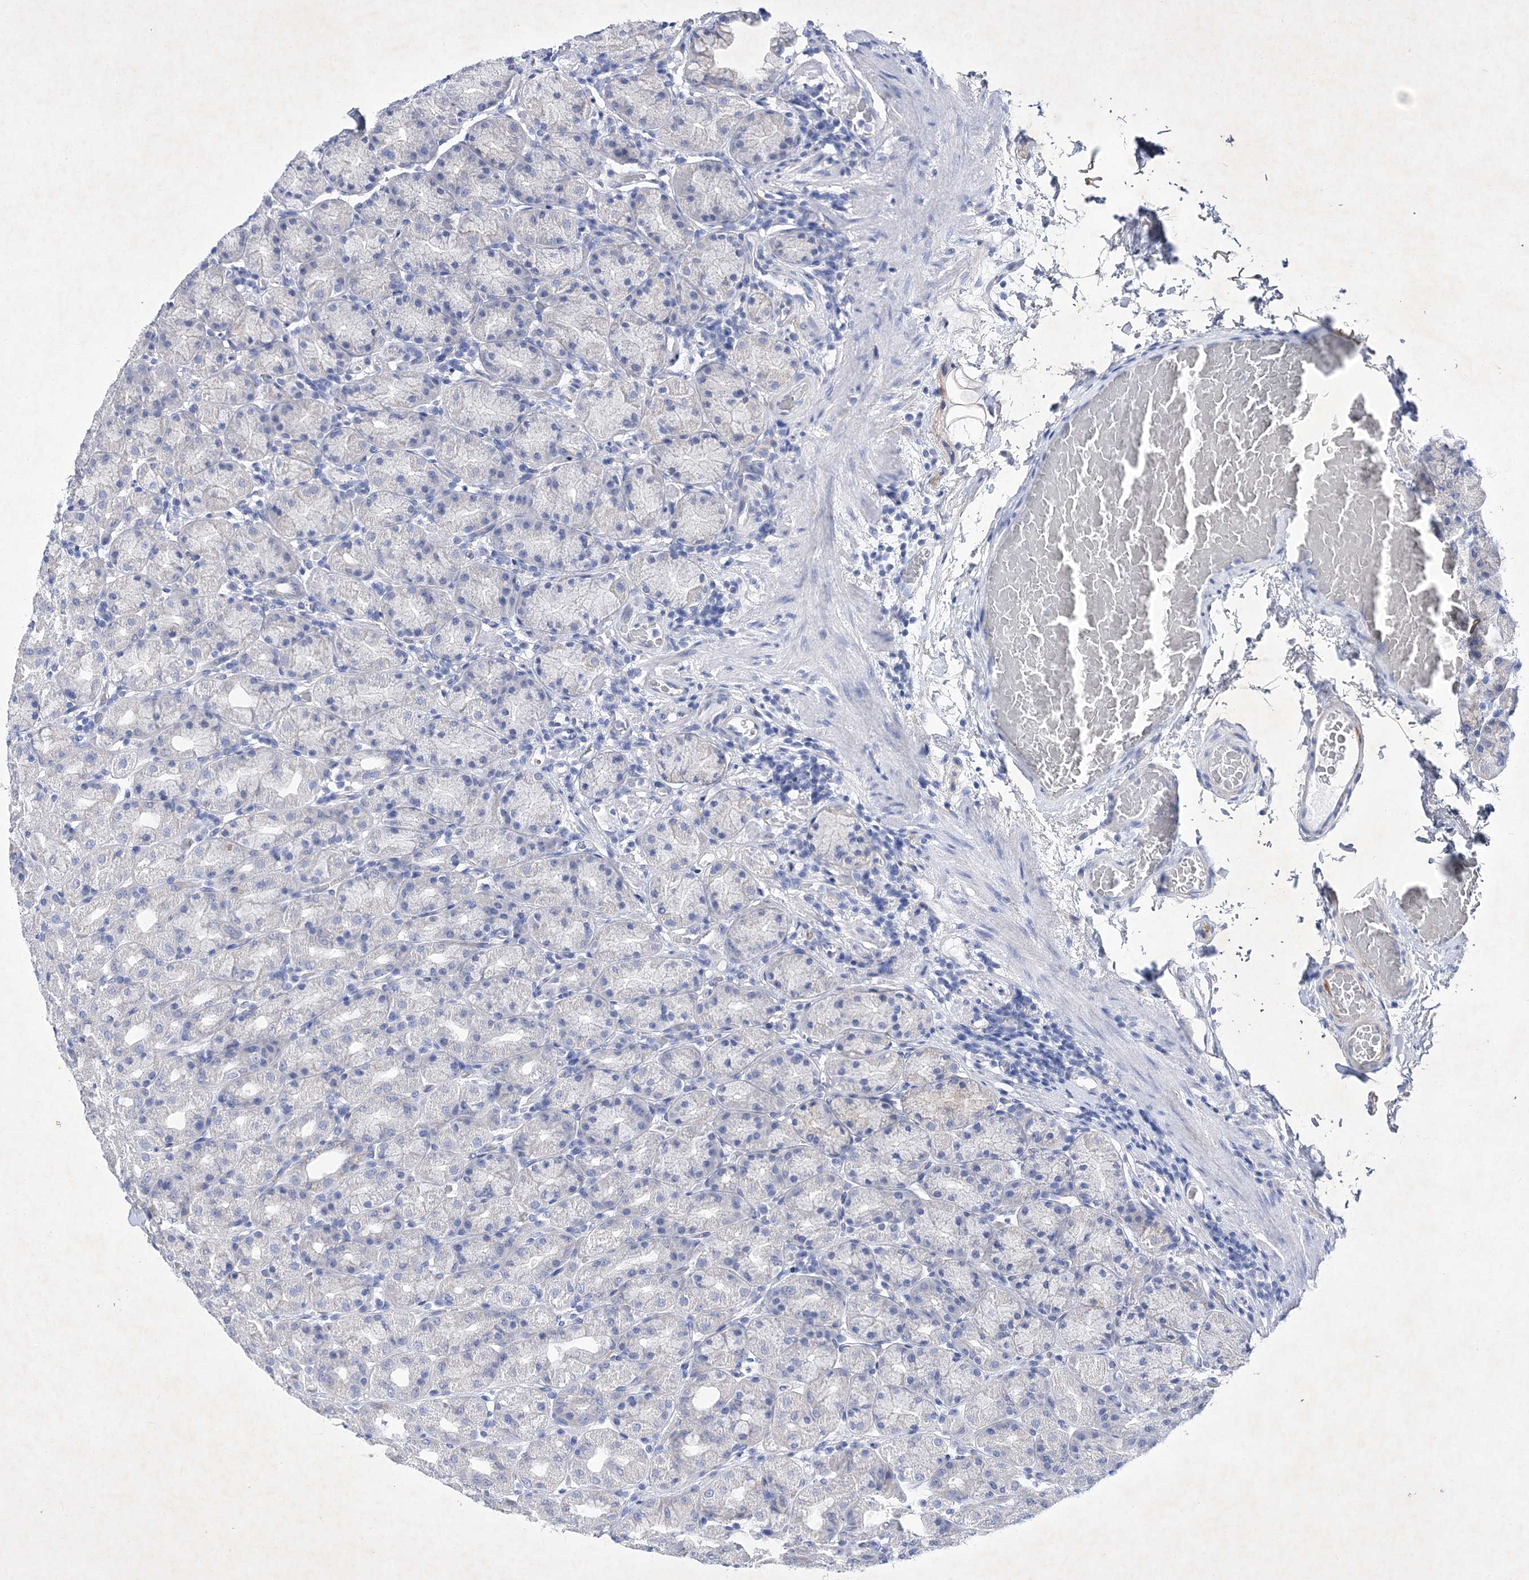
{"staining": {"intensity": "negative", "quantity": "none", "location": "none"}, "tissue": "stomach", "cell_type": "Glandular cells", "image_type": "normal", "snomed": [{"axis": "morphology", "description": "Normal tissue, NOS"}, {"axis": "topography", "description": "Stomach, upper"}], "caption": "Micrograph shows no protein expression in glandular cells of benign stomach.", "gene": "GPN1", "patient": {"sex": "male", "age": 68}}